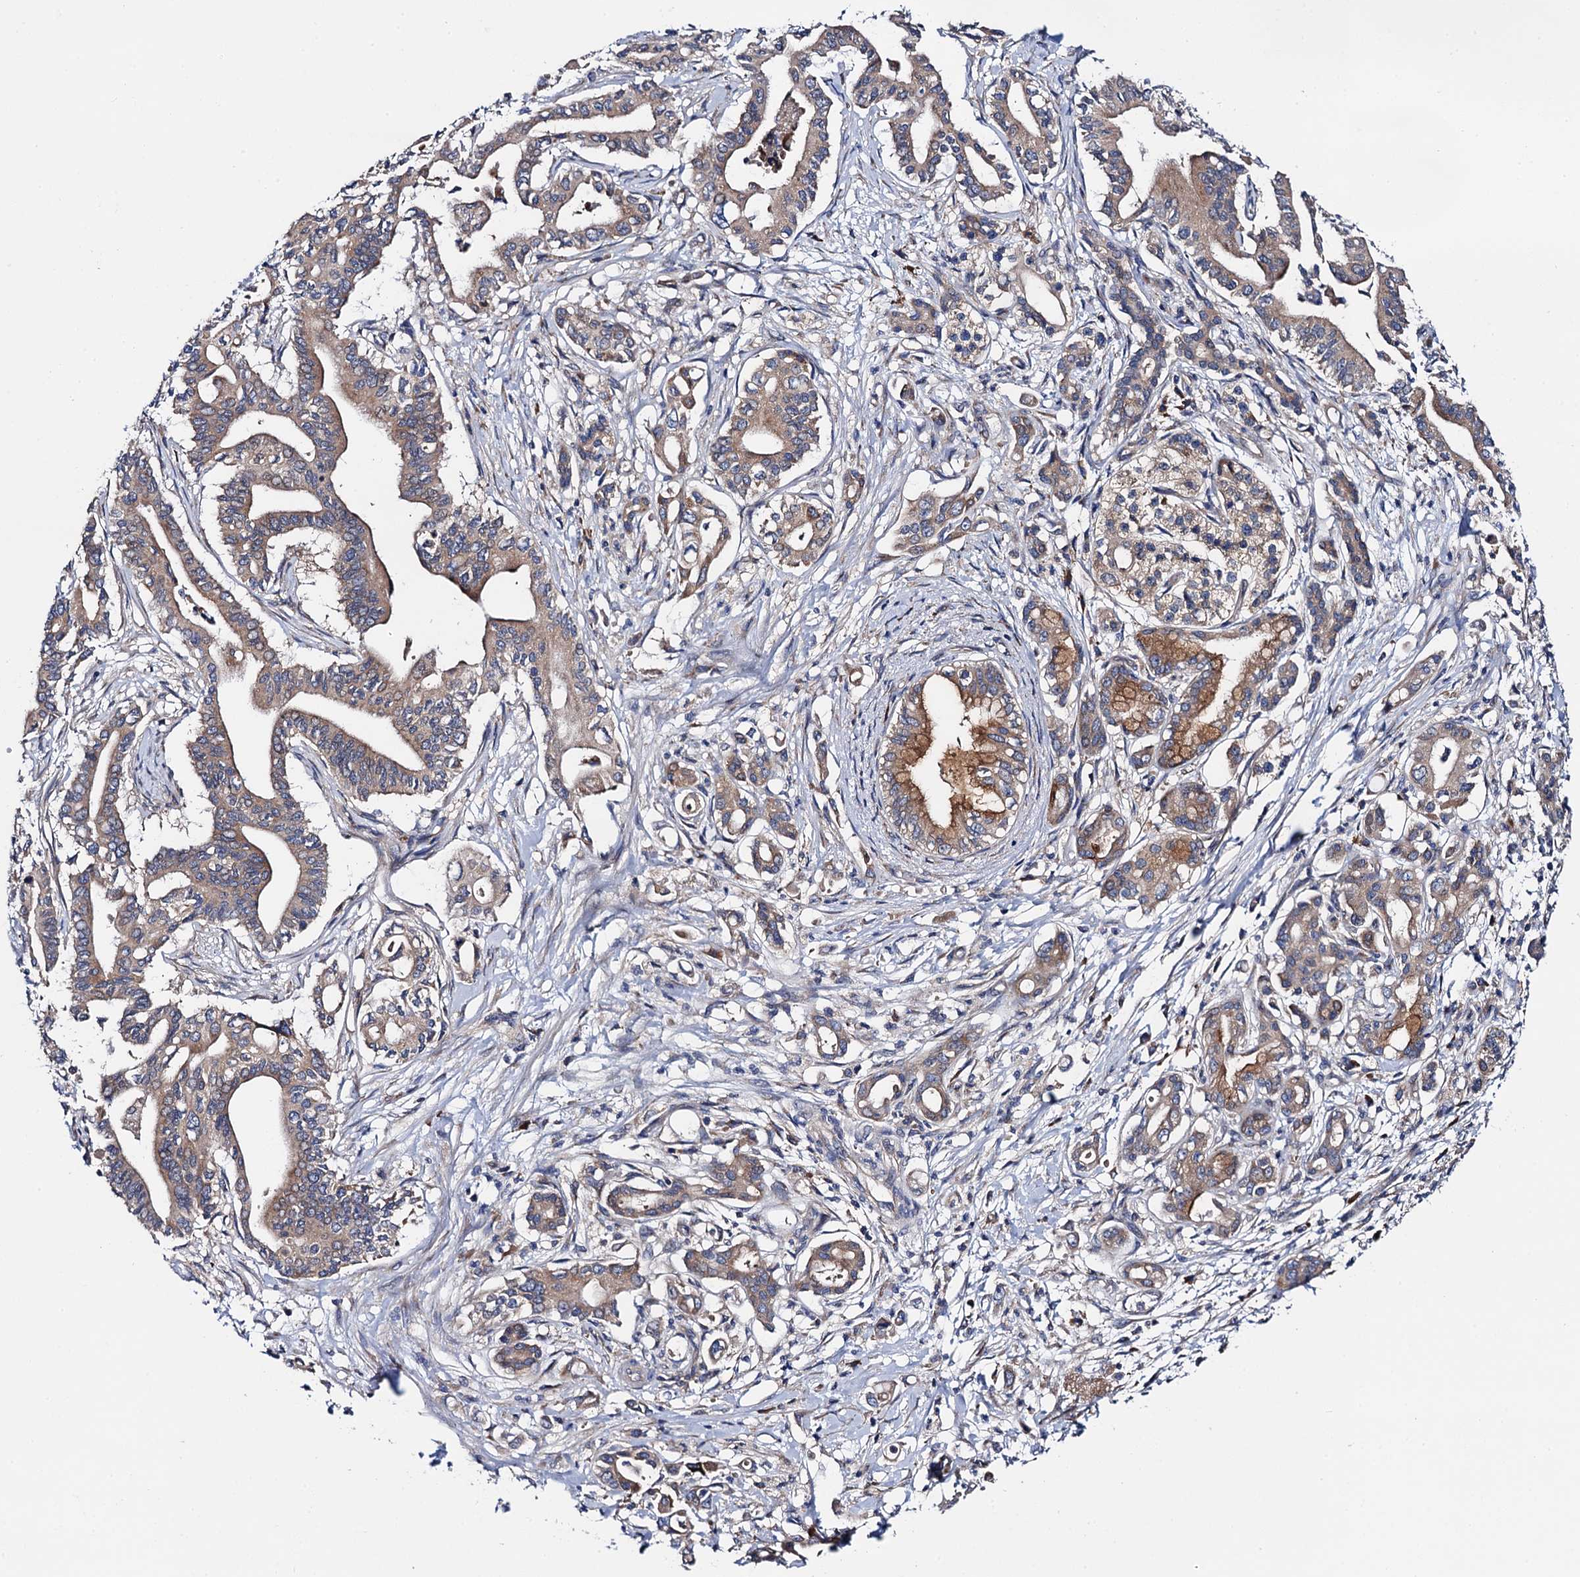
{"staining": {"intensity": "moderate", "quantity": ">75%", "location": "cytoplasmic/membranous"}, "tissue": "pancreatic cancer", "cell_type": "Tumor cells", "image_type": "cancer", "snomed": [{"axis": "morphology", "description": "Adenocarcinoma, NOS"}, {"axis": "topography", "description": "Pancreas"}], "caption": "This image exhibits pancreatic adenocarcinoma stained with immunohistochemistry (IHC) to label a protein in brown. The cytoplasmic/membranous of tumor cells show moderate positivity for the protein. Nuclei are counter-stained blue.", "gene": "PGLS", "patient": {"sex": "female", "age": 77}}